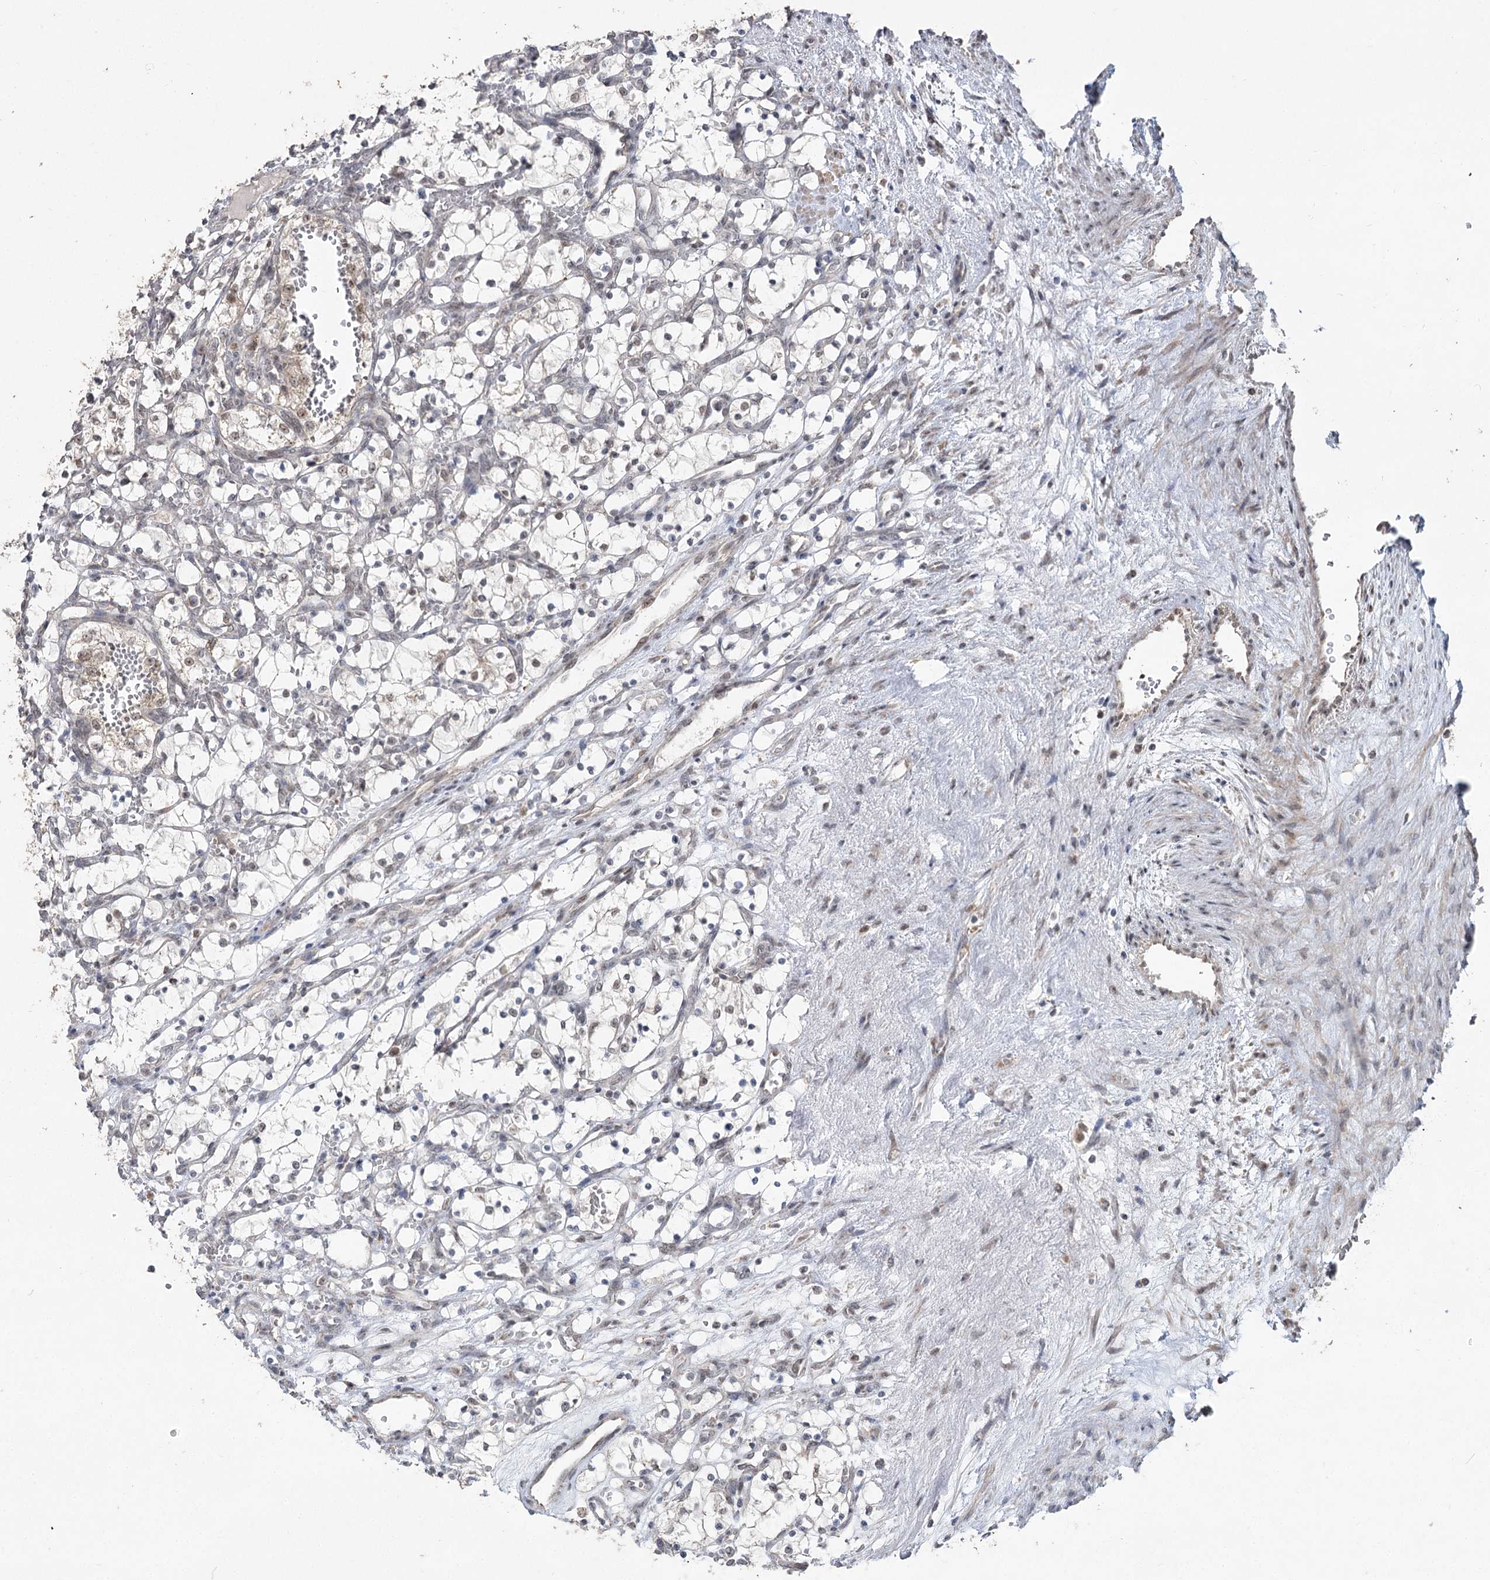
{"staining": {"intensity": "weak", "quantity": "<25%", "location": "nuclear"}, "tissue": "renal cancer", "cell_type": "Tumor cells", "image_type": "cancer", "snomed": [{"axis": "morphology", "description": "Adenocarcinoma, NOS"}, {"axis": "topography", "description": "Kidney"}], "caption": "Immunohistochemistry (IHC) photomicrograph of human renal cancer (adenocarcinoma) stained for a protein (brown), which shows no positivity in tumor cells.", "gene": "RUFY4", "patient": {"sex": "female", "age": 69}}